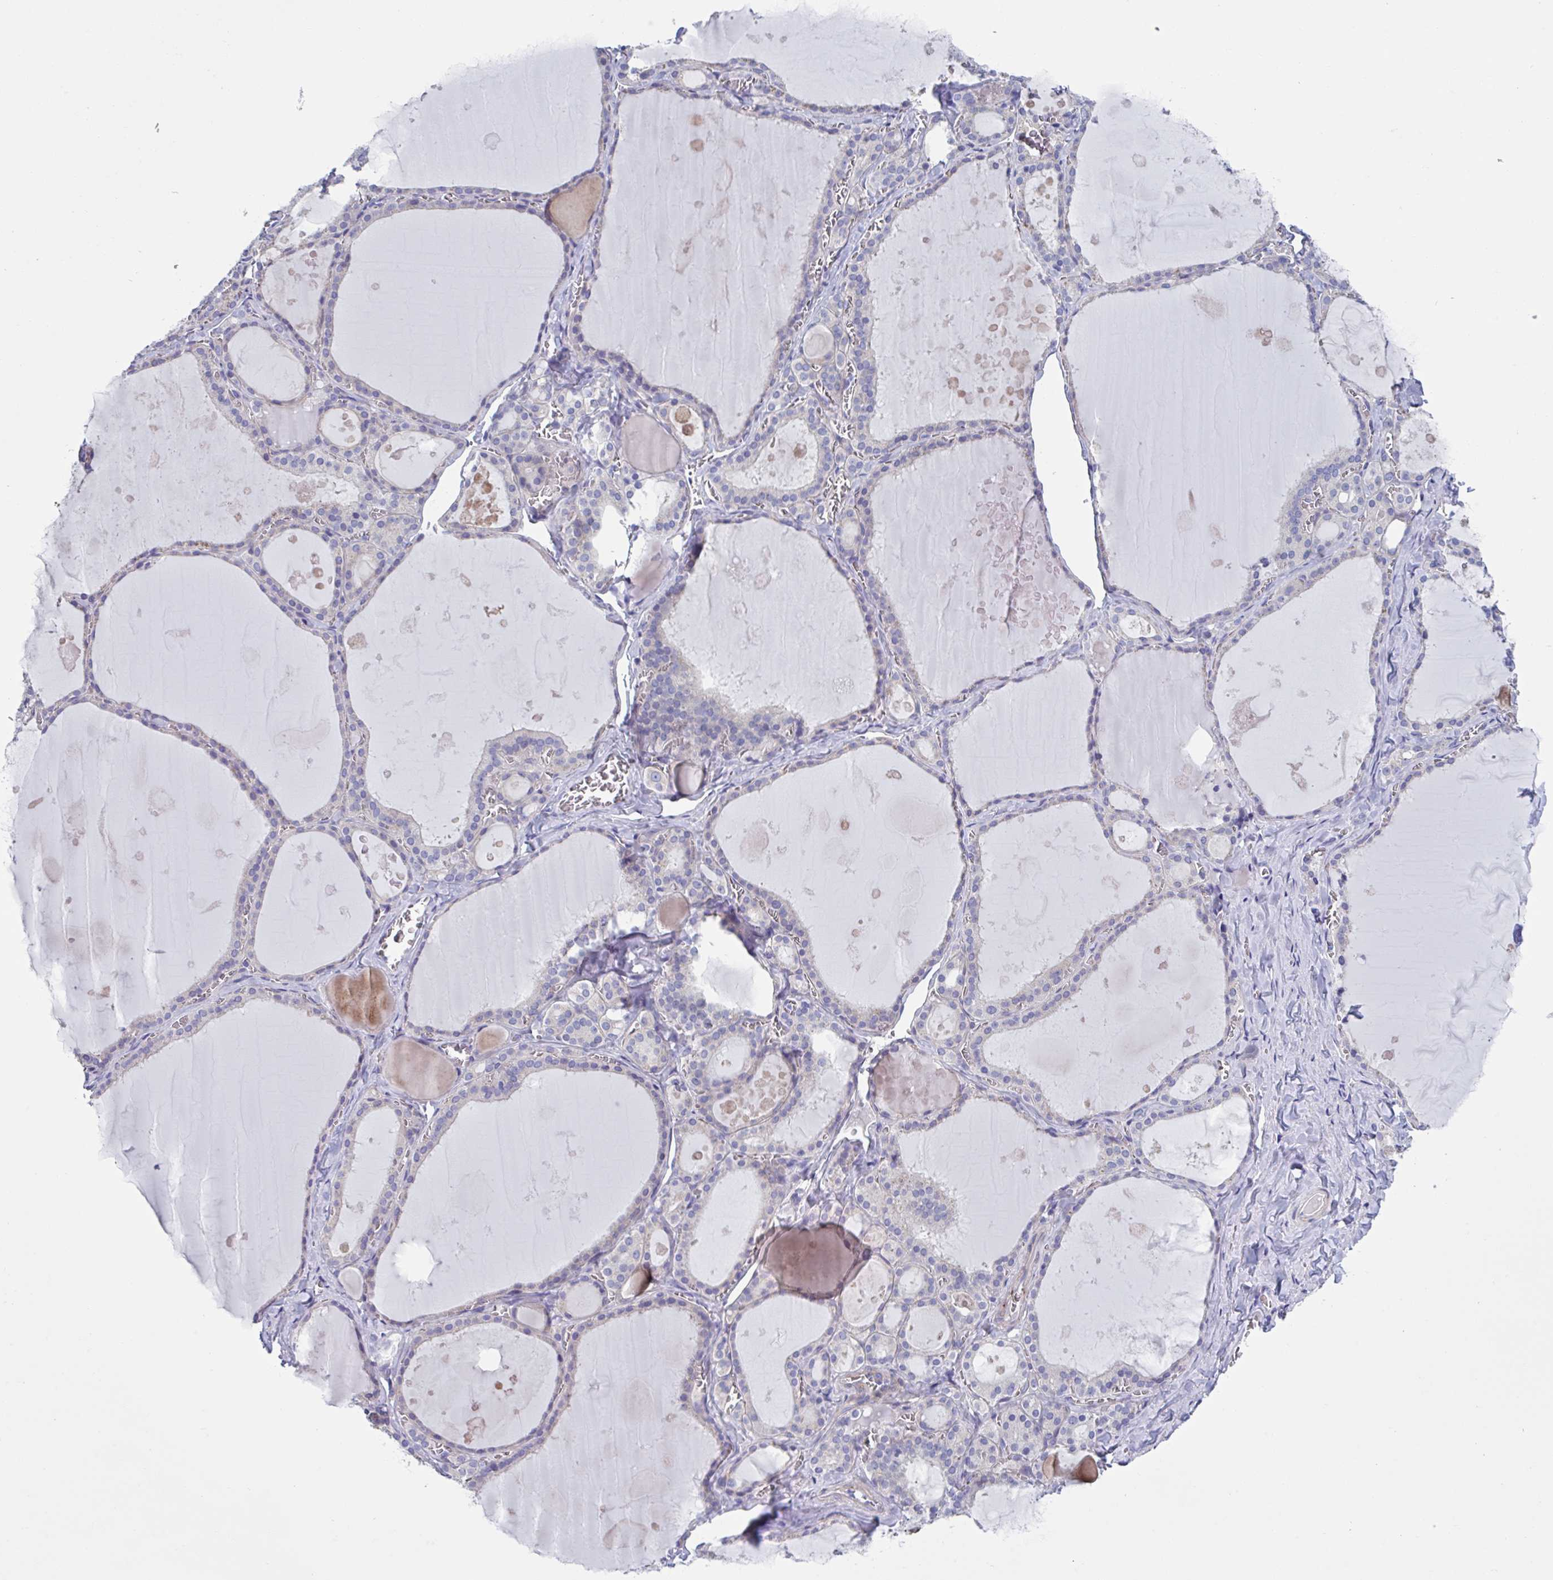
{"staining": {"intensity": "negative", "quantity": "none", "location": "none"}, "tissue": "thyroid gland", "cell_type": "Glandular cells", "image_type": "normal", "snomed": [{"axis": "morphology", "description": "Normal tissue, NOS"}, {"axis": "topography", "description": "Thyroid gland"}], "caption": "Thyroid gland stained for a protein using IHC shows no staining glandular cells.", "gene": "LPIN3", "patient": {"sex": "male", "age": 56}}